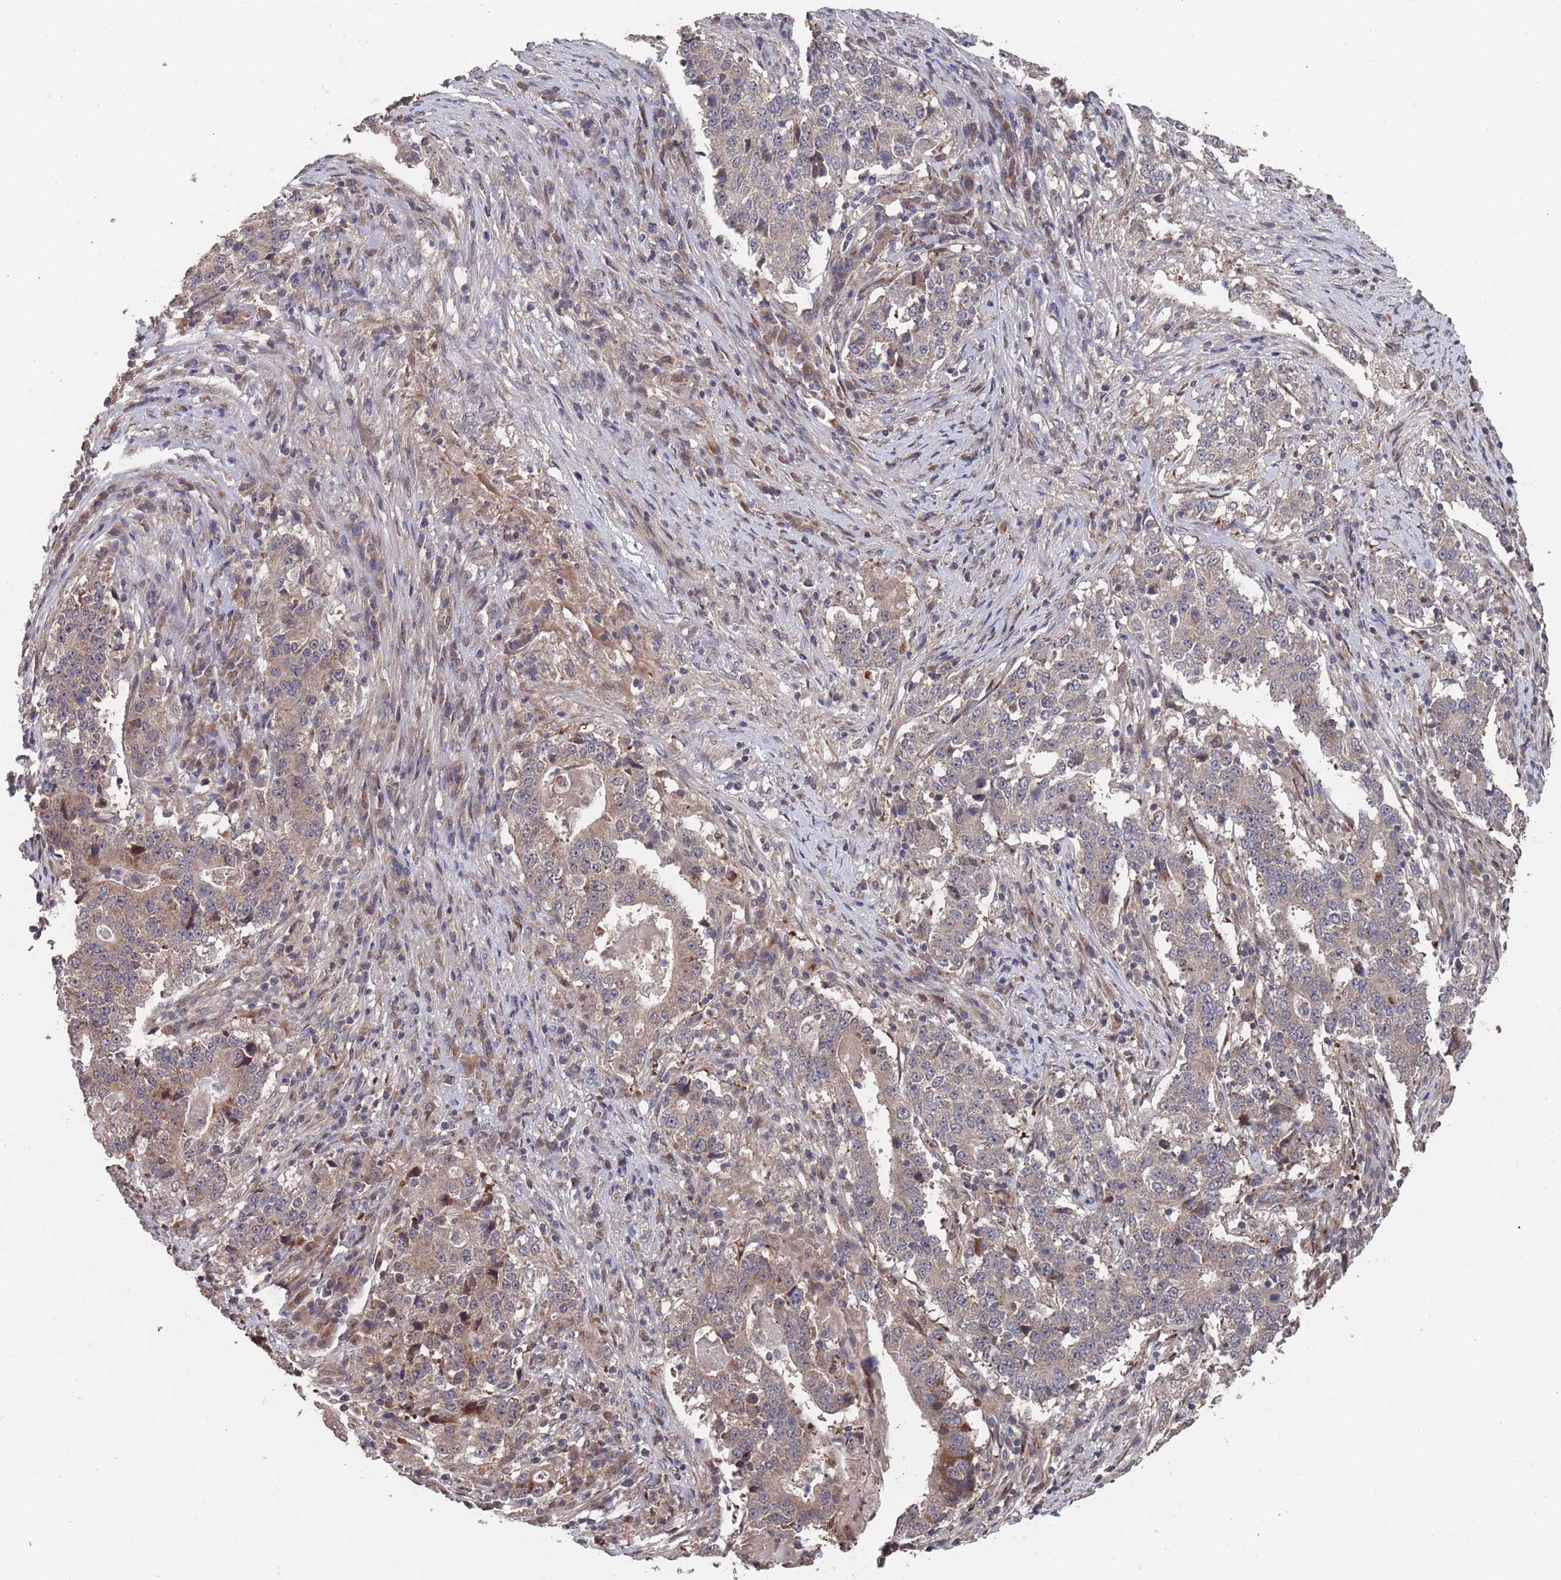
{"staining": {"intensity": "weak", "quantity": "<25%", "location": "cytoplasmic/membranous"}, "tissue": "stomach cancer", "cell_type": "Tumor cells", "image_type": "cancer", "snomed": [{"axis": "morphology", "description": "Adenocarcinoma, NOS"}, {"axis": "topography", "description": "Stomach"}], "caption": "IHC micrograph of human stomach cancer stained for a protein (brown), which displays no staining in tumor cells.", "gene": "UNC45A", "patient": {"sex": "male", "age": 59}}